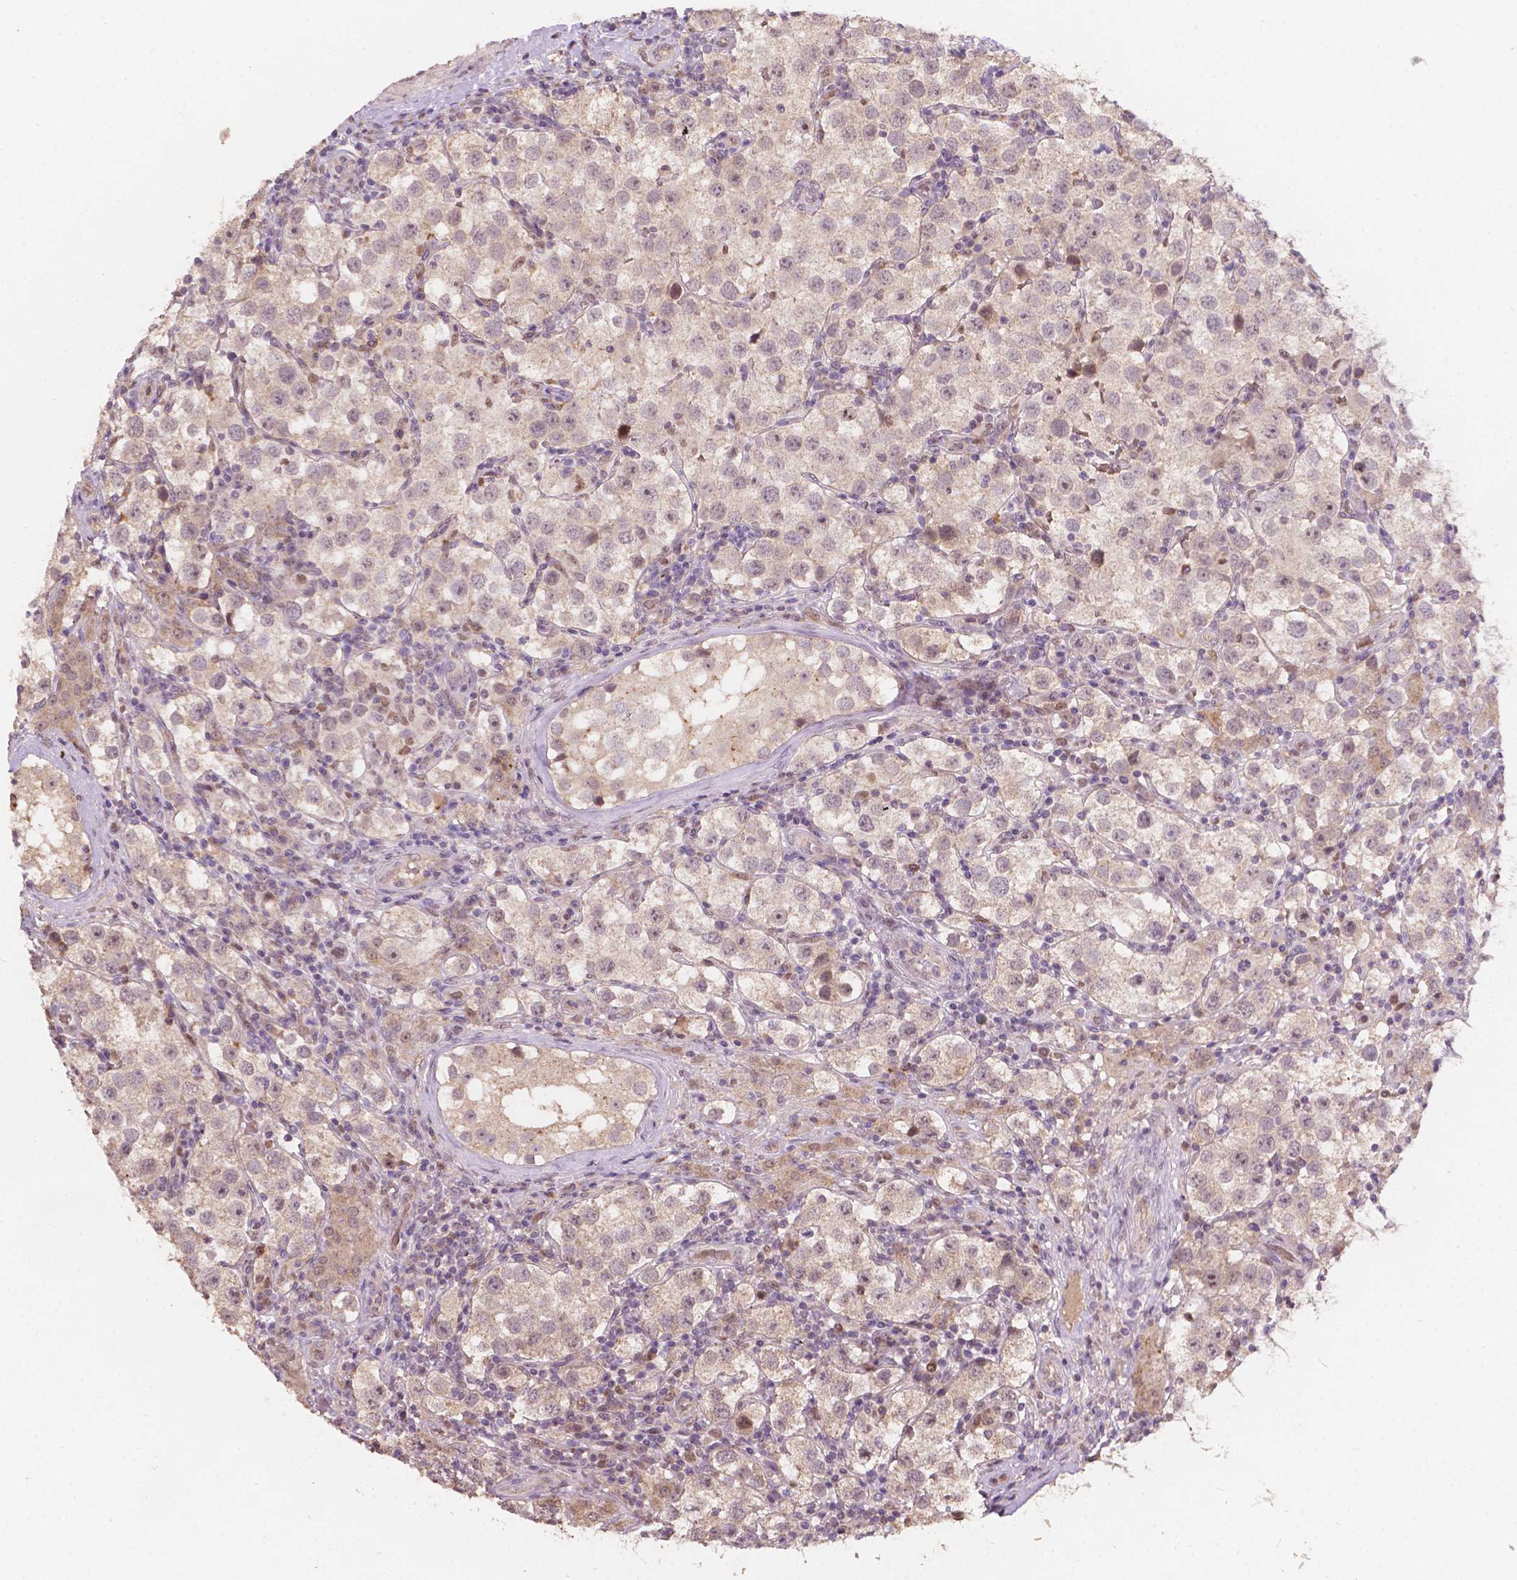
{"staining": {"intensity": "negative", "quantity": "none", "location": "none"}, "tissue": "testis cancer", "cell_type": "Tumor cells", "image_type": "cancer", "snomed": [{"axis": "morphology", "description": "Seminoma, NOS"}, {"axis": "topography", "description": "Testis"}], "caption": "Testis cancer (seminoma) stained for a protein using IHC displays no staining tumor cells.", "gene": "DUSP16", "patient": {"sex": "male", "age": 37}}